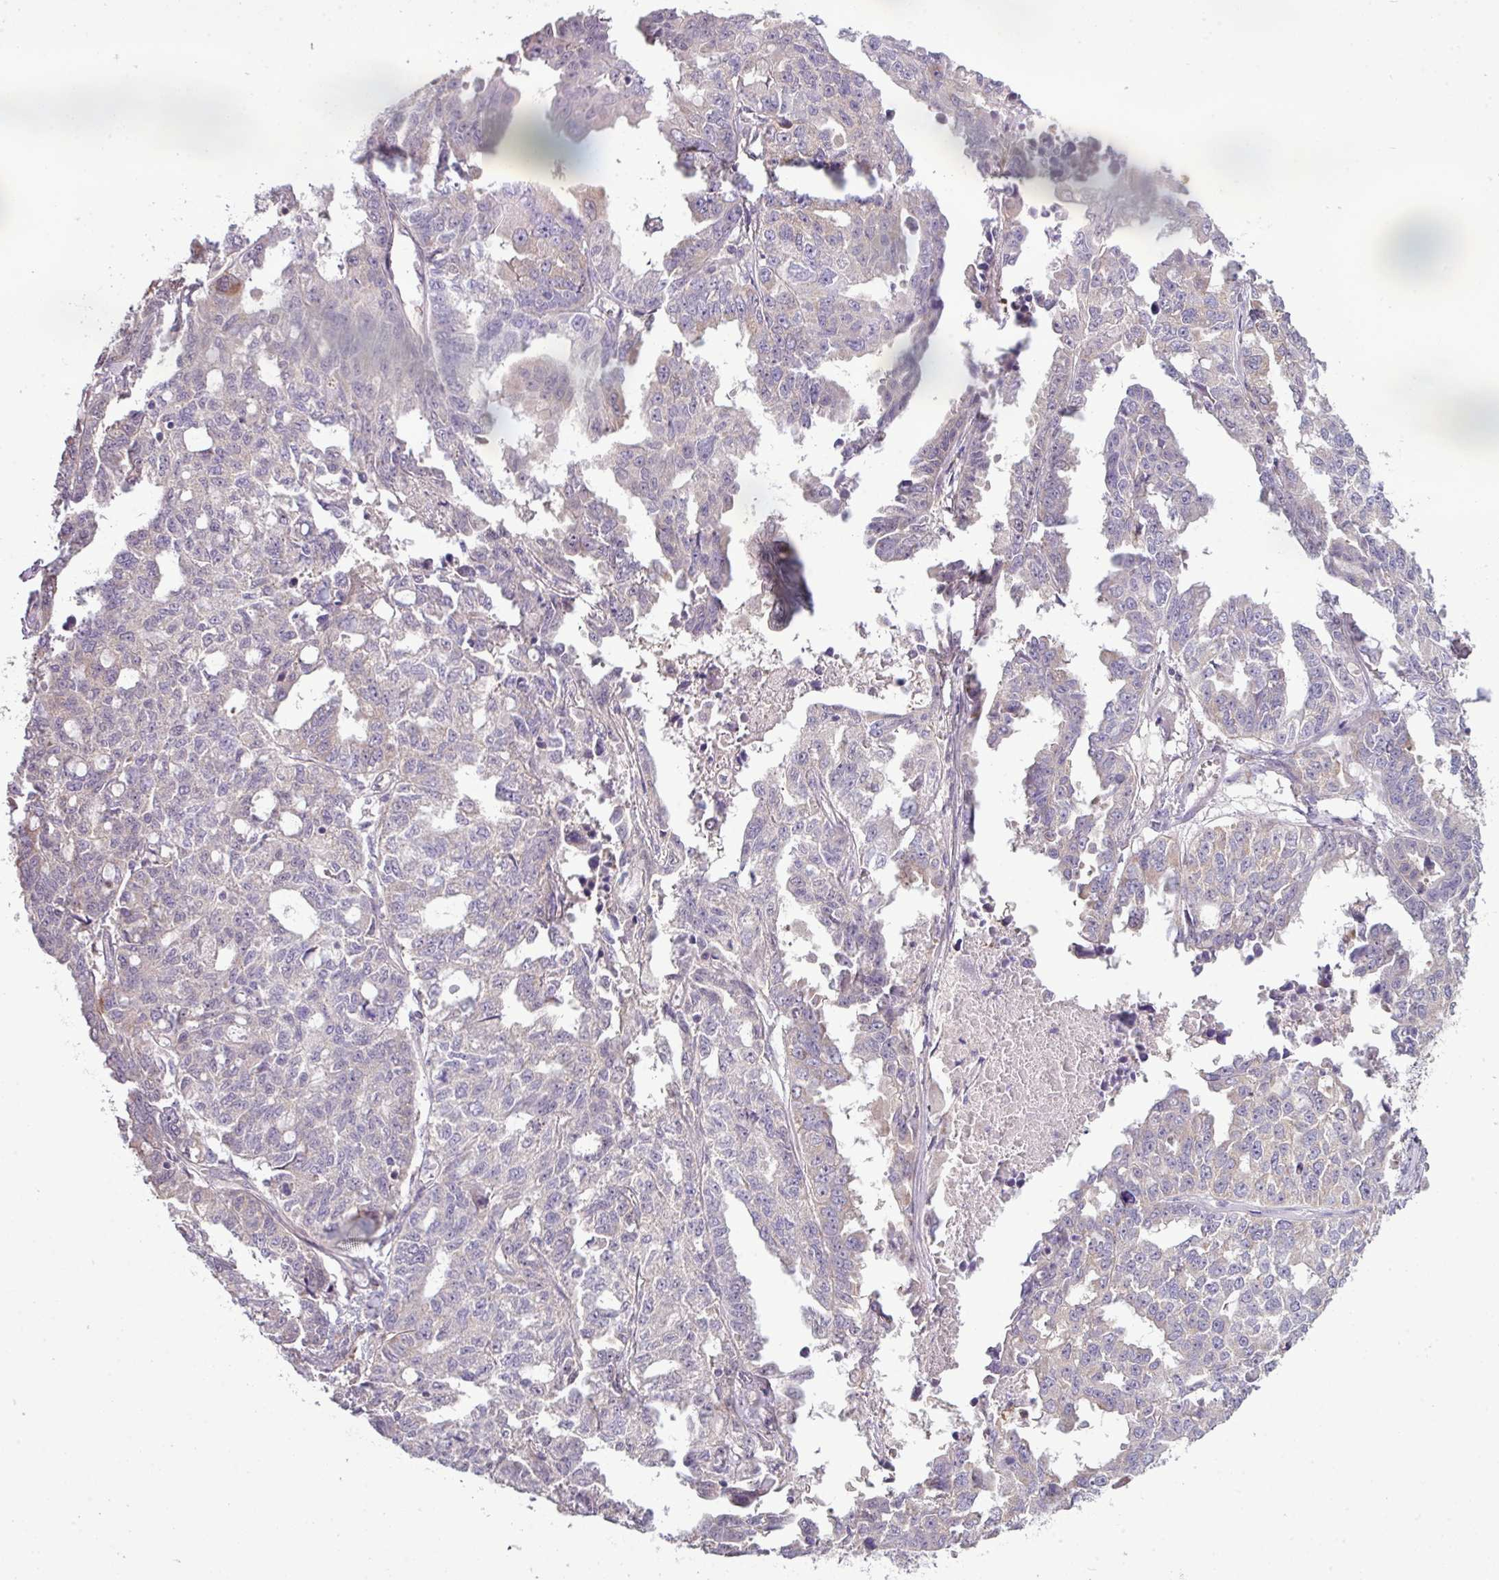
{"staining": {"intensity": "negative", "quantity": "none", "location": "none"}, "tissue": "ovarian cancer", "cell_type": "Tumor cells", "image_type": "cancer", "snomed": [{"axis": "morphology", "description": "Adenocarcinoma, NOS"}, {"axis": "morphology", "description": "Carcinoma, endometroid"}, {"axis": "topography", "description": "Ovary"}], "caption": "This is an IHC image of ovarian cancer. There is no expression in tumor cells.", "gene": "AGAP5", "patient": {"sex": "female", "age": 72}}